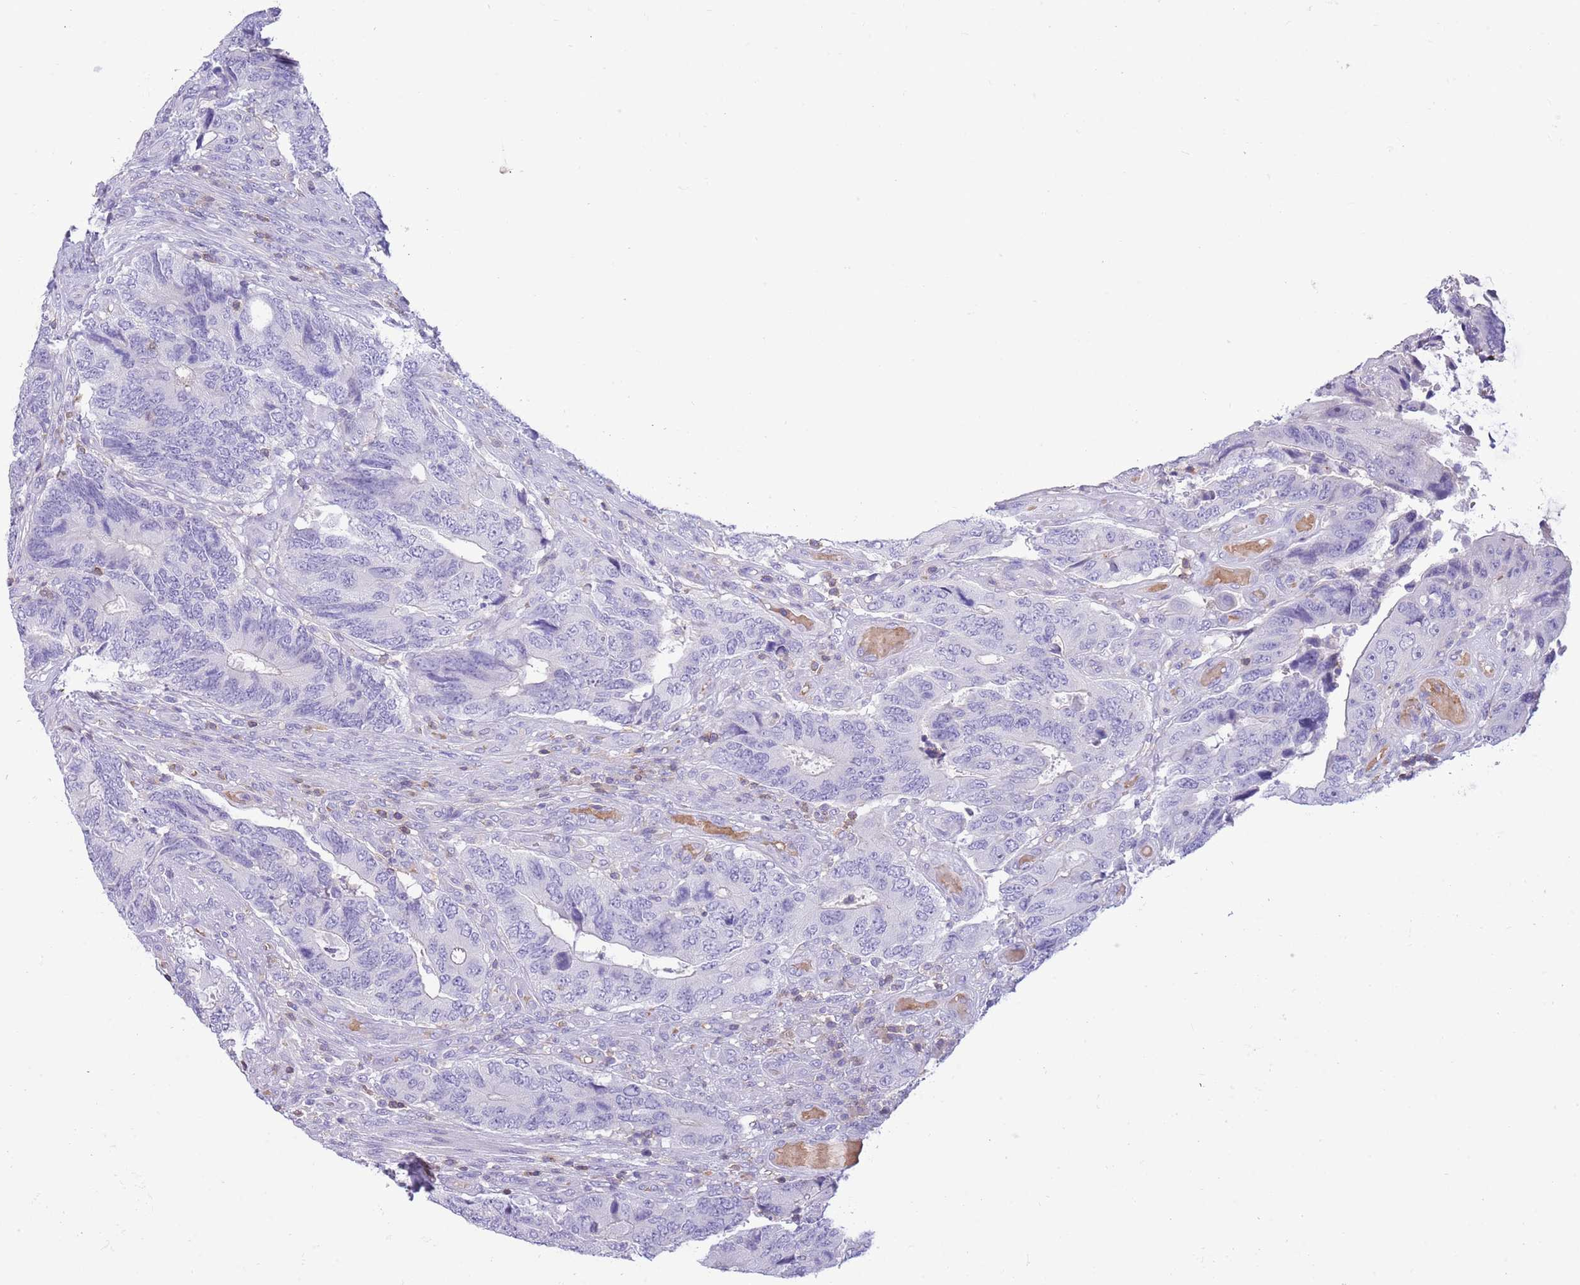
{"staining": {"intensity": "negative", "quantity": "none", "location": "none"}, "tissue": "colorectal cancer", "cell_type": "Tumor cells", "image_type": "cancer", "snomed": [{"axis": "morphology", "description": "Adenocarcinoma, NOS"}, {"axis": "topography", "description": "Colon"}], "caption": "An immunohistochemistry (IHC) image of colorectal cancer is shown. There is no staining in tumor cells of colorectal cancer.", "gene": "OR4Q3", "patient": {"sex": "male", "age": 87}}